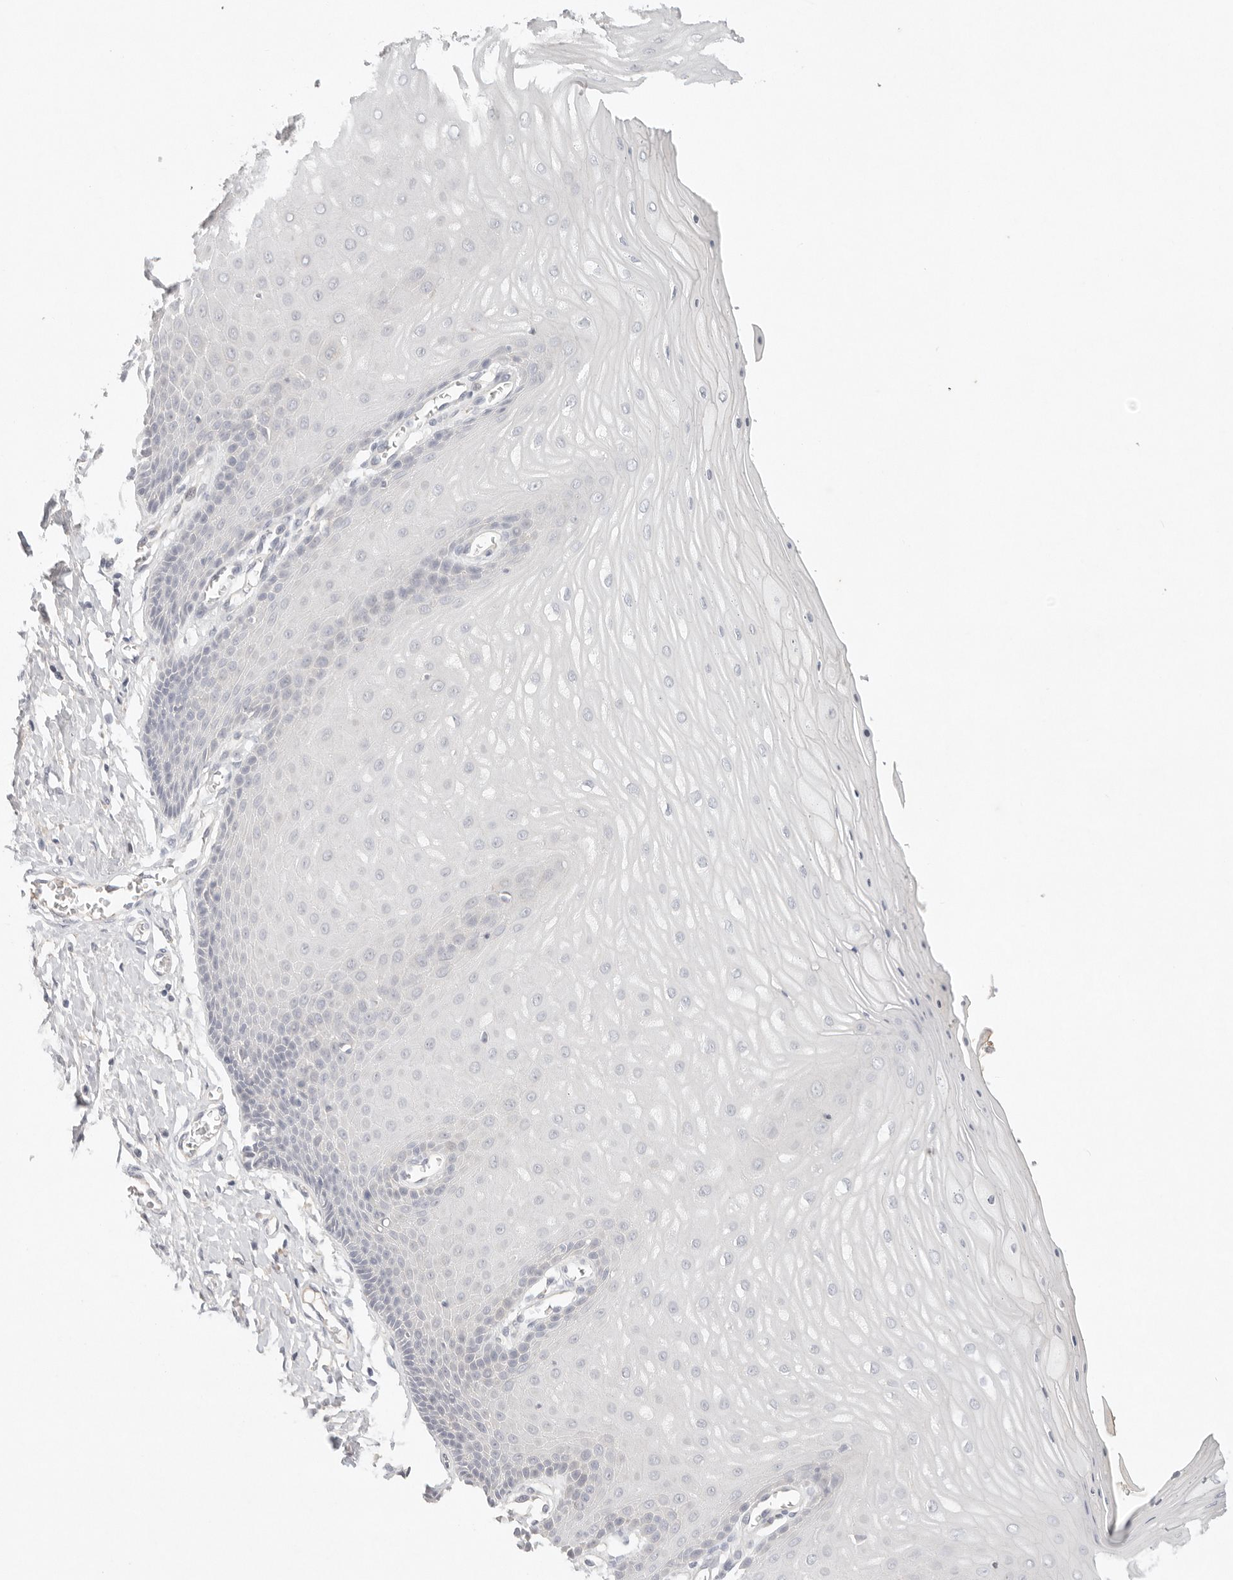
{"staining": {"intensity": "weak", "quantity": "<25%", "location": "cytoplasmic/membranous"}, "tissue": "cervix", "cell_type": "Glandular cells", "image_type": "normal", "snomed": [{"axis": "morphology", "description": "Normal tissue, NOS"}, {"axis": "topography", "description": "Cervix"}], "caption": "Immunohistochemistry histopathology image of normal cervix: cervix stained with DAB (3,3'-diaminobenzidine) displays no significant protein positivity in glandular cells. The staining is performed using DAB (3,3'-diaminobenzidine) brown chromogen with nuclei counter-stained in using hematoxylin.", "gene": "SPHK1", "patient": {"sex": "female", "age": 55}}